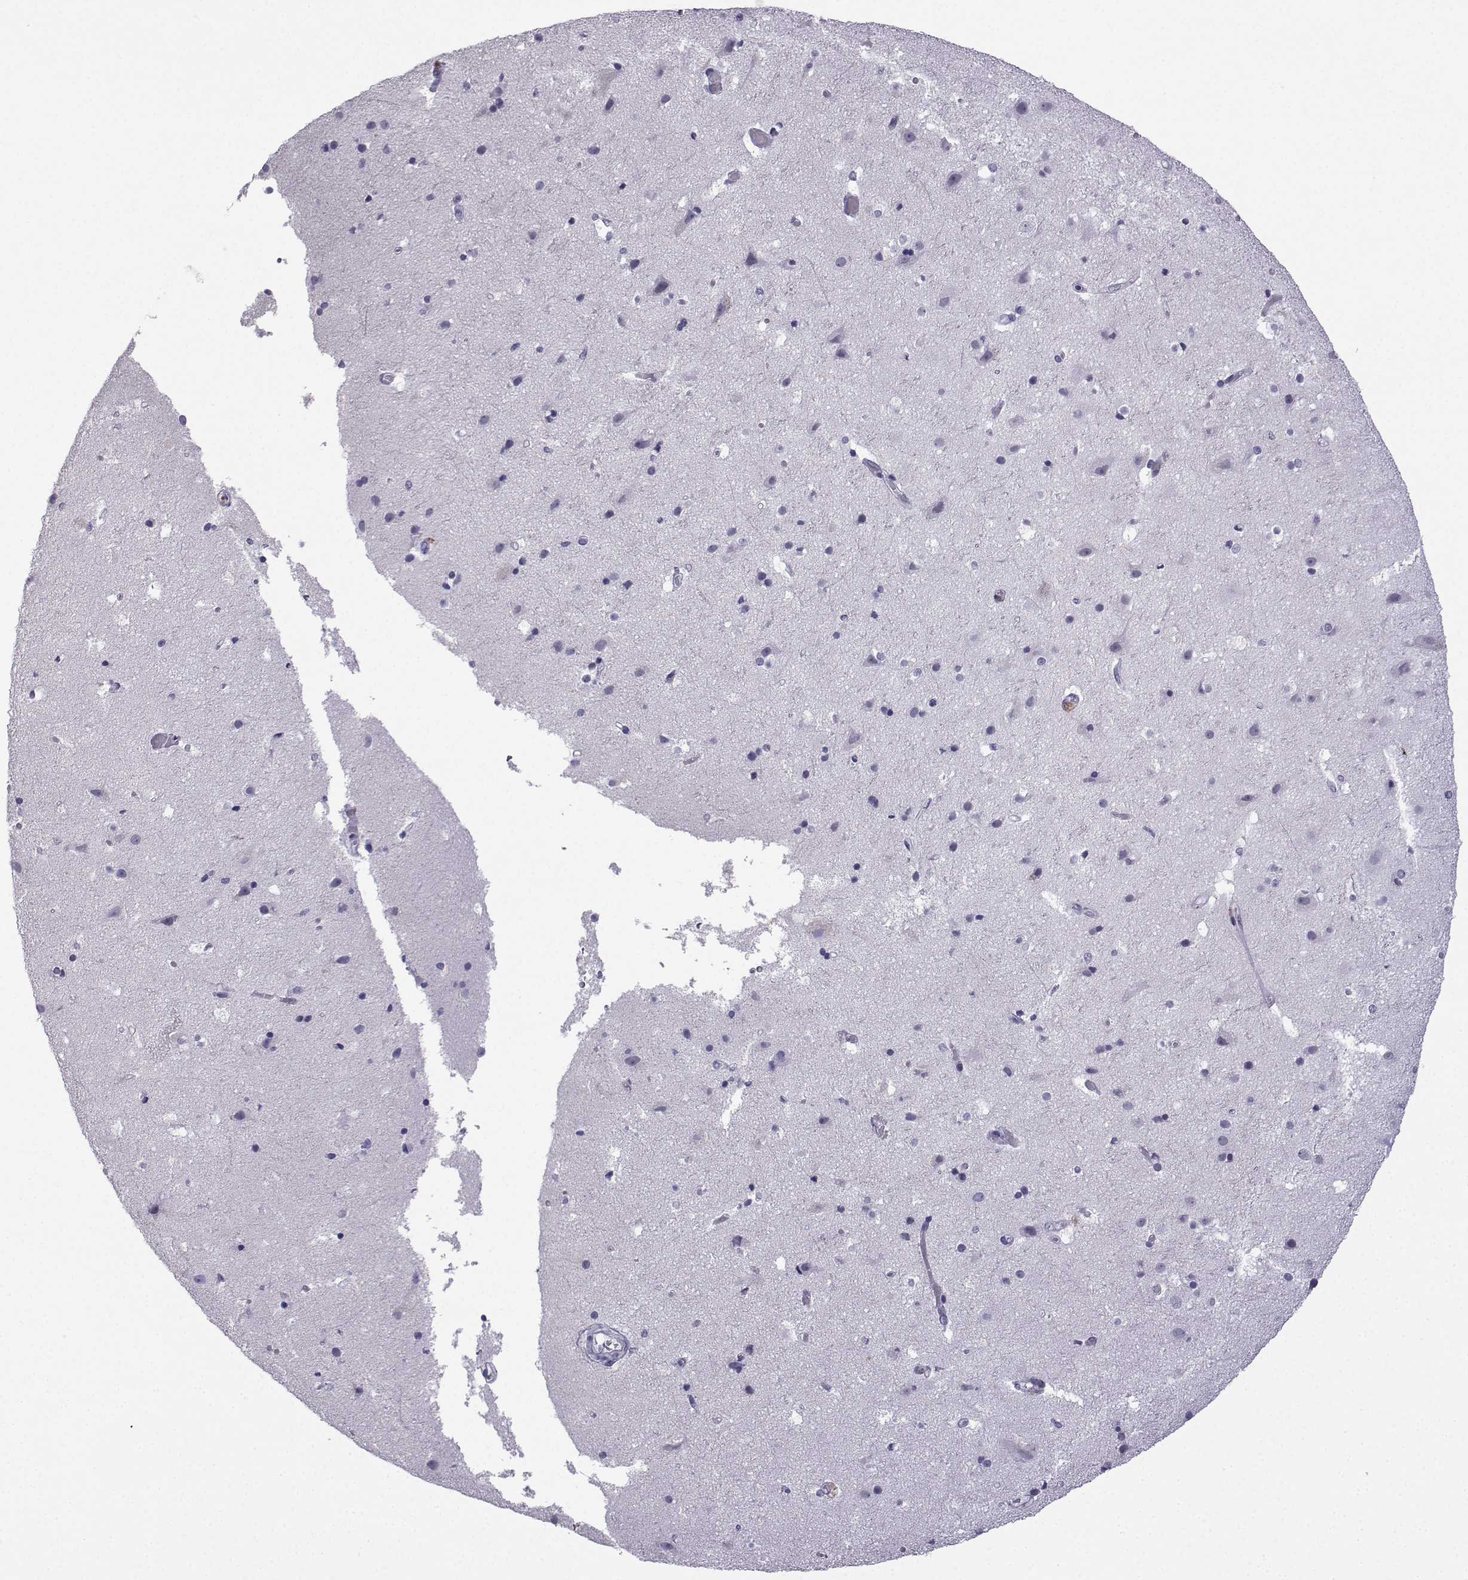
{"staining": {"intensity": "negative", "quantity": "none", "location": "none"}, "tissue": "cerebral cortex", "cell_type": "Endothelial cells", "image_type": "normal", "snomed": [{"axis": "morphology", "description": "Normal tissue, NOS"}, {"axis": "topography", "description": "Cerebral cortex"}], "caption": "Endothelial cells are negative for protein expression in normal human cerebral cortex. (IHC, brightfield microscopy, high magnification).", "gene": "MRGBP", "patient": {"sex": "female", "age": 52}}